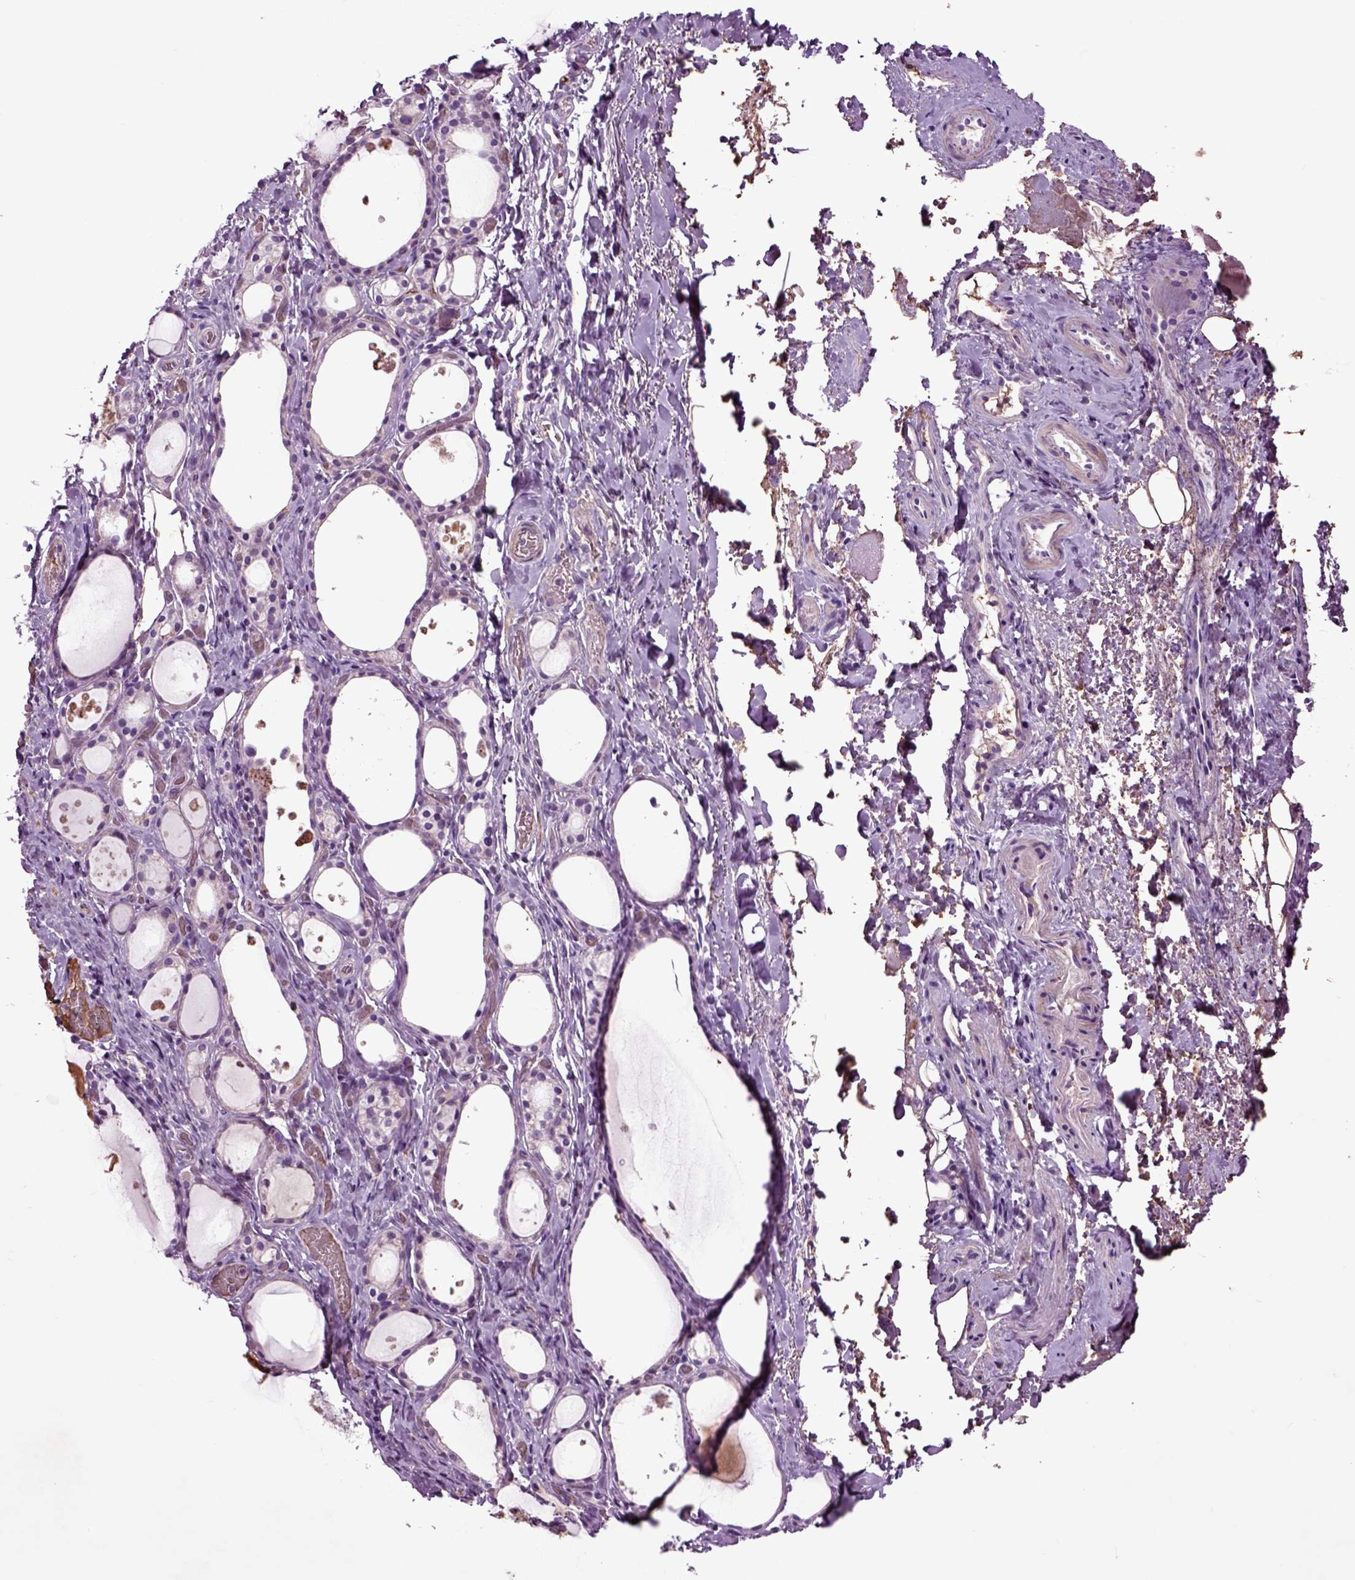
{"staining": {"intensity": "negative", "quantity": "none", "location": "none"}, "tissue": "thyroid gland", "cell_type": "Glandular cells", "image_type": "normal", "snomed": [{"axis": "morphology", "description": "Normal tissue, NOS"}, {"axis": "topography", "description": "Thyroid gland"}], "caption": "Glandular cells are negative for brown protein staining in normal thyroid gland. Nuclei are stained in blue.", "gene": "SPON1", "patient": {"sex": "male", "age": 68}}